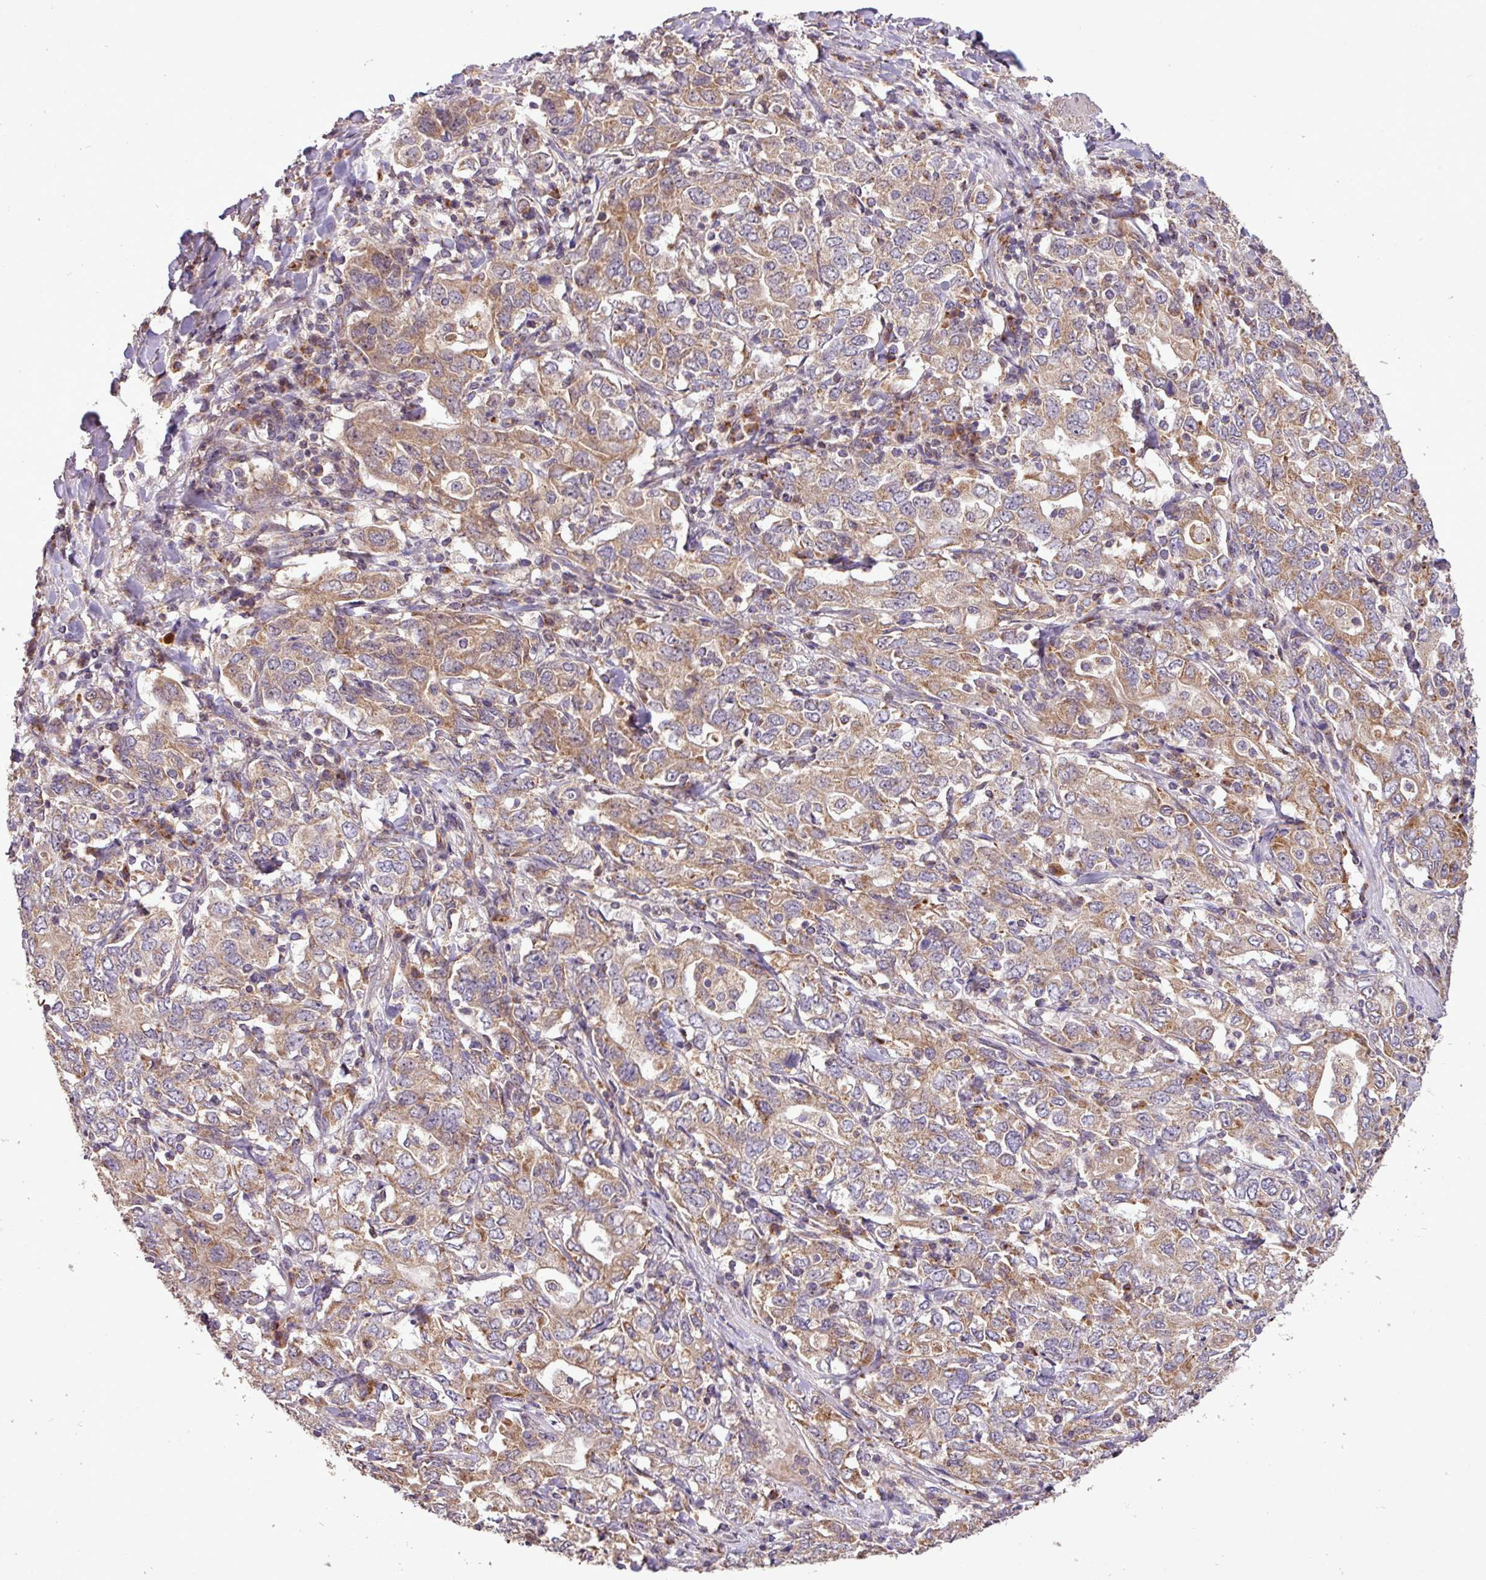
{"staining": {"intensity": "moderate", "quantity": "25%-75%", "location": "cytoplasmic/membranous"}, "tissue": "stomach cancer", "cell_type": "Tumor cells", "image_type": "cancer", "snomed": [{"axis": "morphology", "description": "Adenocarcinoma, NOS"}, {"axis": "topography", "description": "Stomach, upper"}, {"axis": "topography", "description": "Stomach"}], "caption": "Moderate cytoplasmic/membranous protein positivity is identified in about 25%-75% of tumor cells in stomach cancer (adenocarcinoma).", "gene": "YPEL3", "patient": {"sex": "male", "age": 62}}